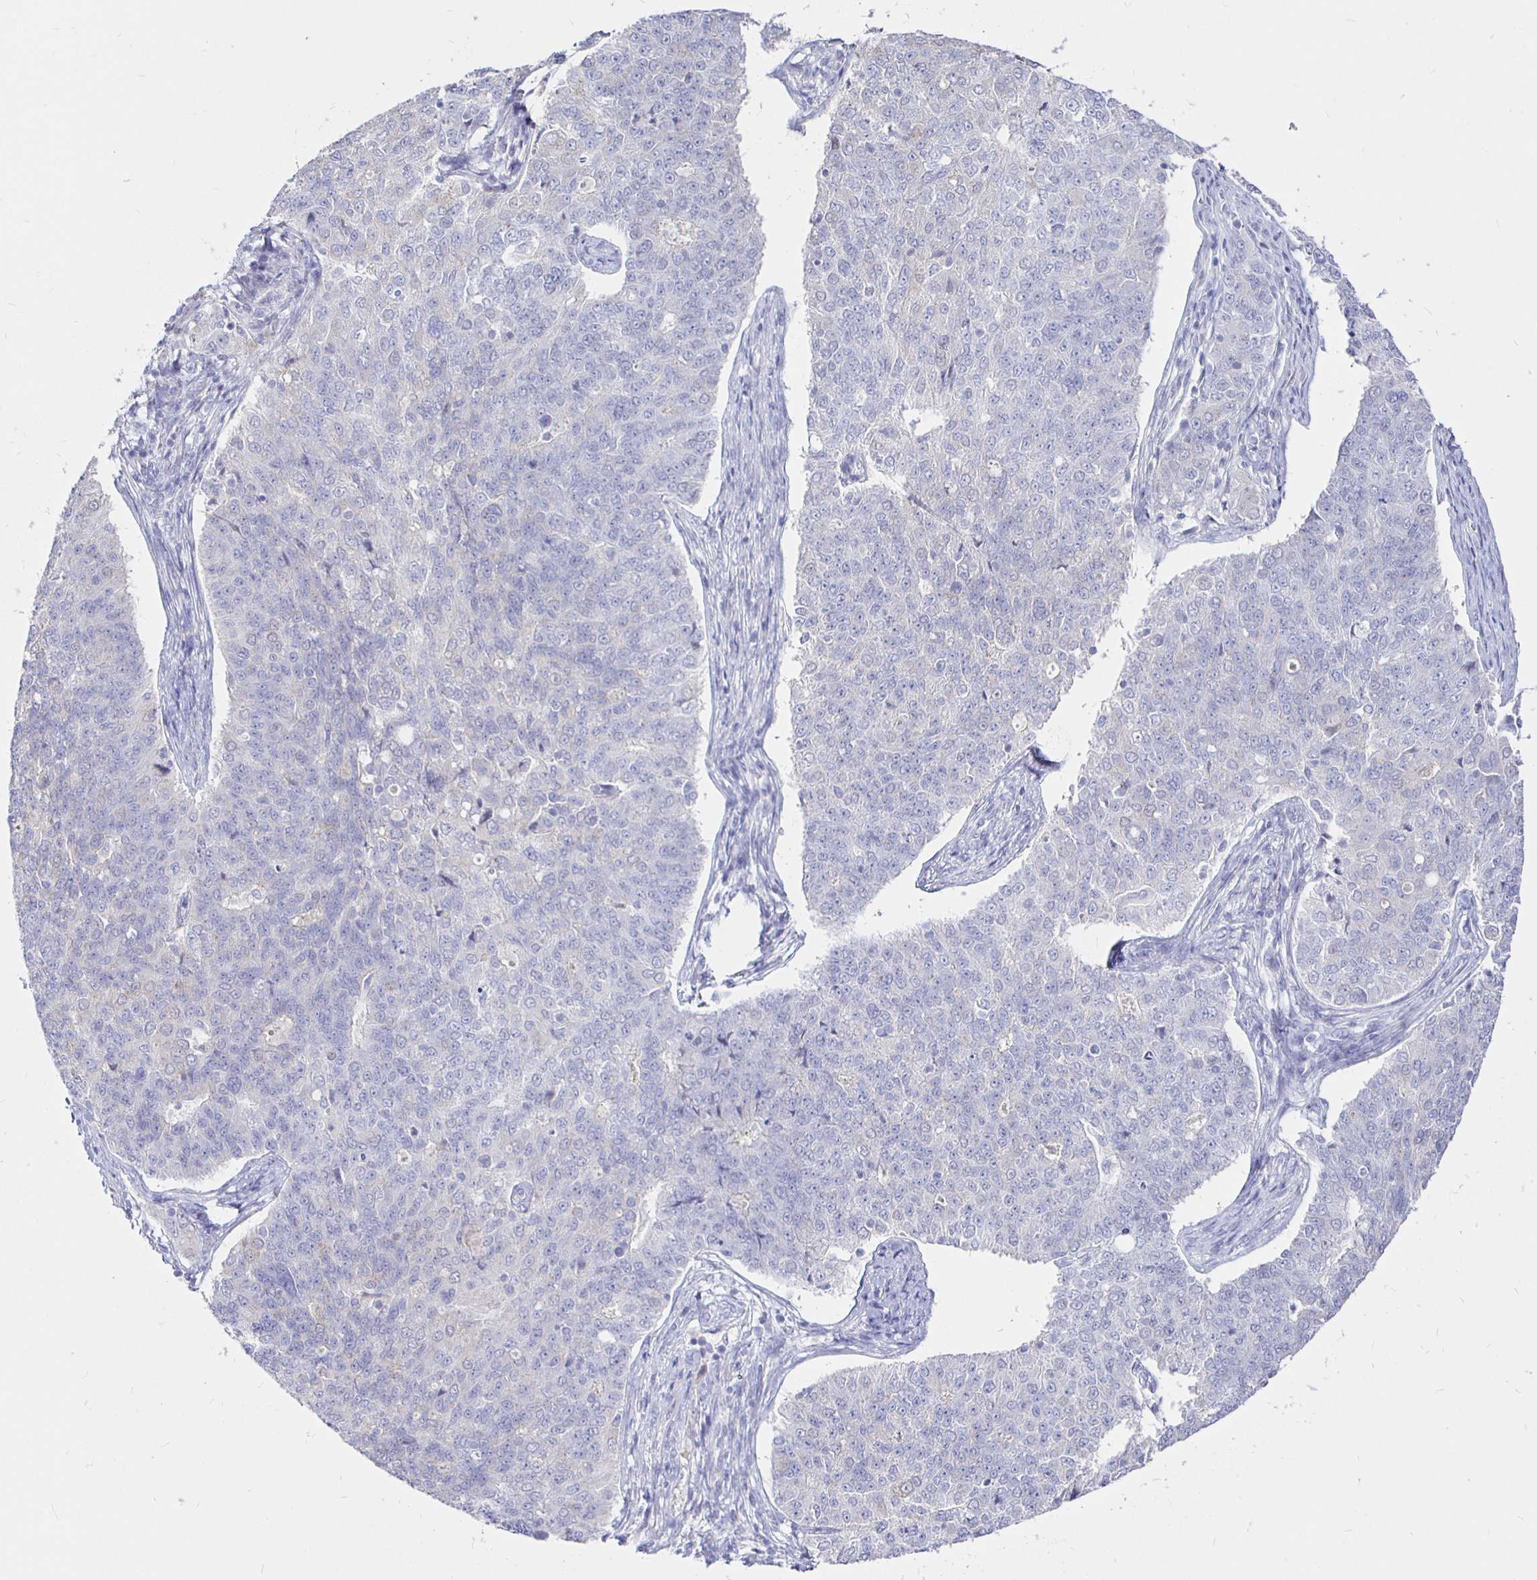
{"staining": {"intensity": "negative", "quantity": "none", "location": "none"}, "tissue": "endometrial cancer", "cell_type": "Tumor cells", "image_type": "cancer", "snomed": [{"axis": "morphology", "description": "Adenocarcinoma, NOS"}, {"axis": "topography", "description": "Endometrium"}], "caption": "Human endometrial adenocarcinoma stained for a protein using immunohistochemistry (IHC) shows no expression in tumor cells.", "gene": "NECAB1", "patient": {"sex": "female", "age": 43}}